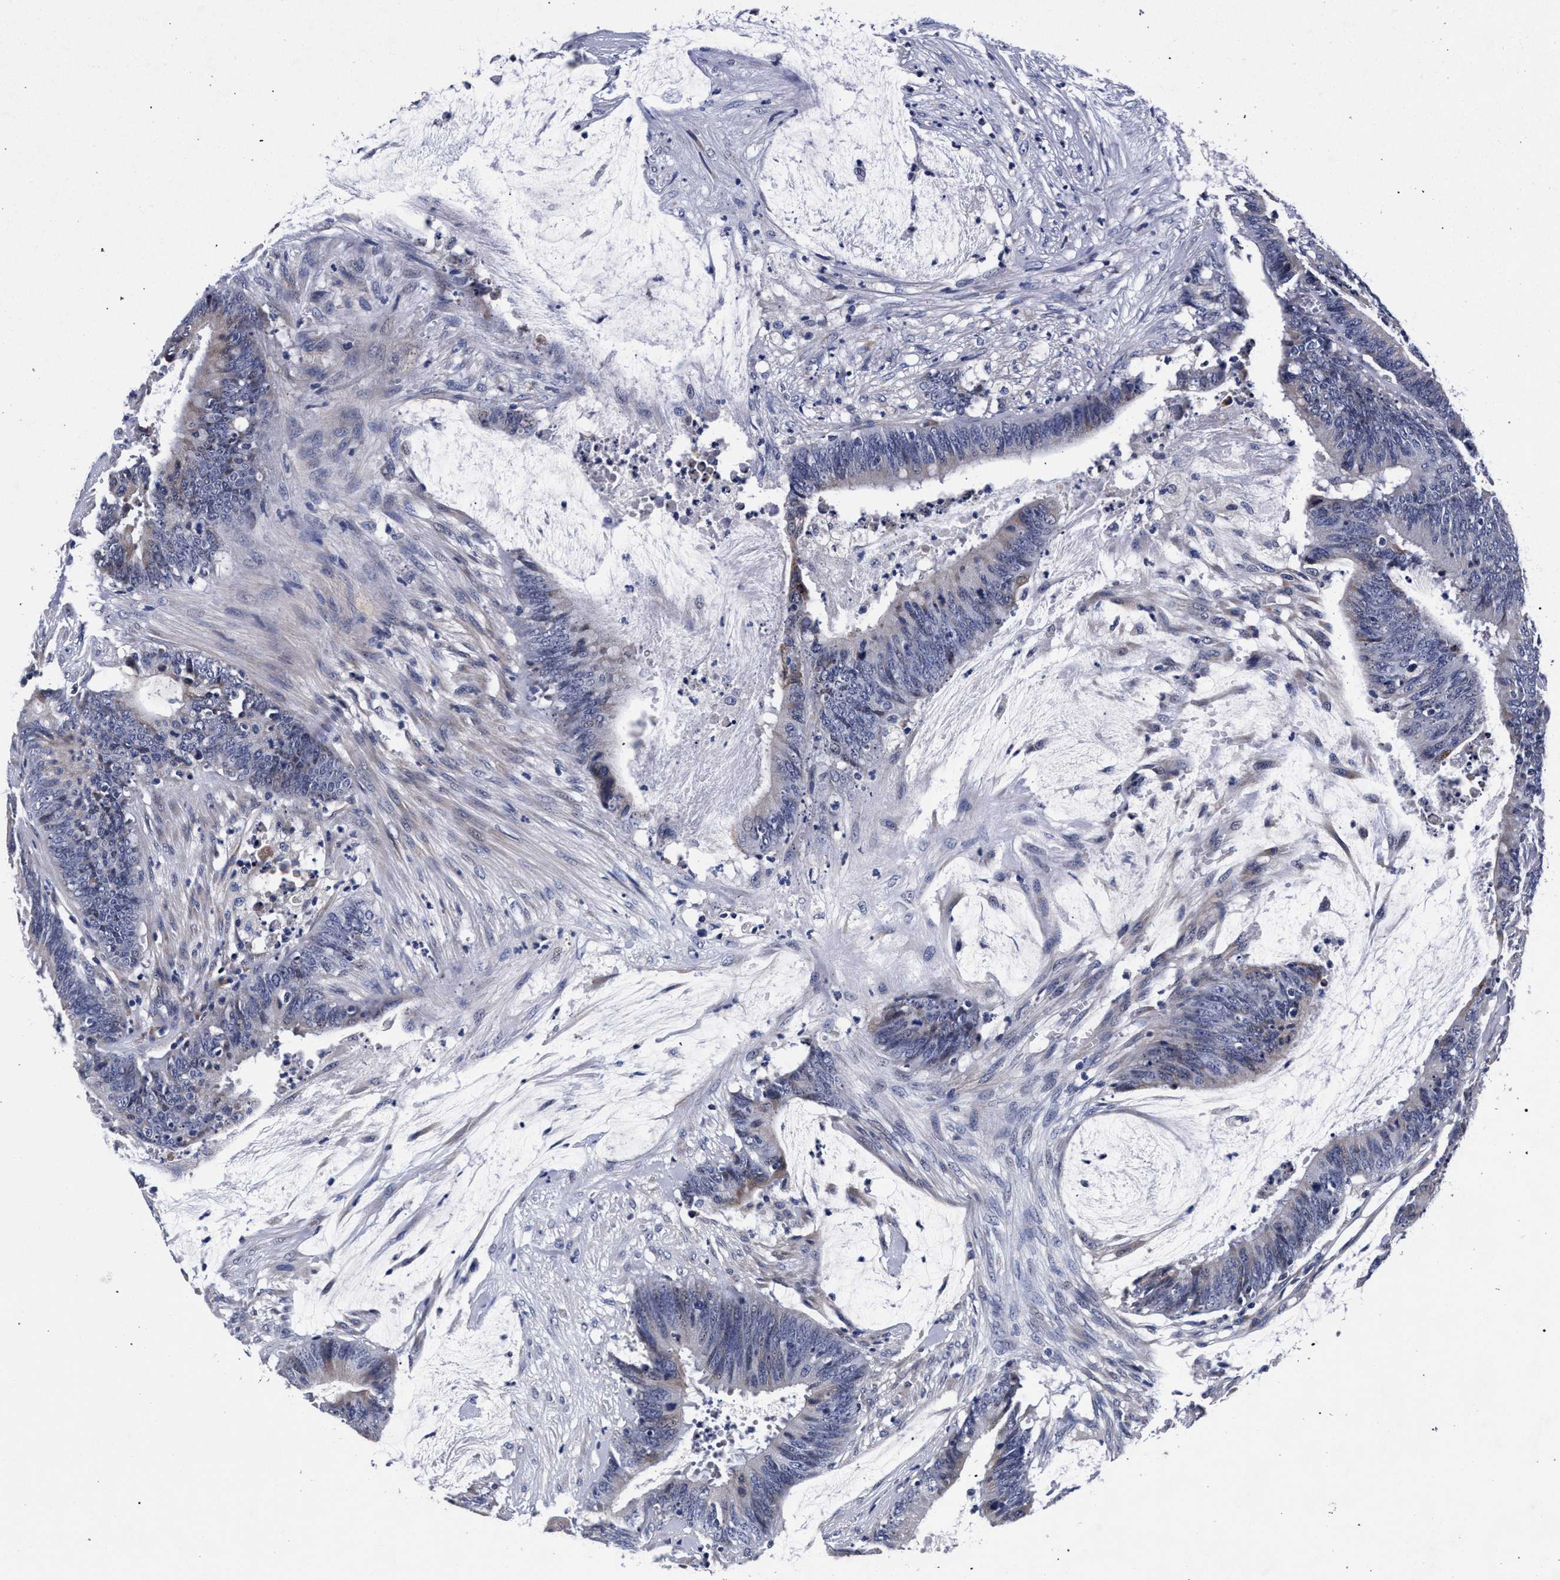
{"staining": {"intensity": "negative", "quantity": "none", "location": "none"}, "tissue": "colorectal cancer", "cell_type": "Tumor cells", "image_type": "cancer", "snomed": [{"axis": "morphology", "description": "Adenocarcinoma, NOS"}, {"axis": "topography", "description": "Rectum"}], "caption": "DAB immunohistochemical staining of human adenocarcinoma (colorectal) demonstrates no significant positivity in tumor cells.", "gene": "CFAP95", "patient": {"sex": "female", "age": 66}}